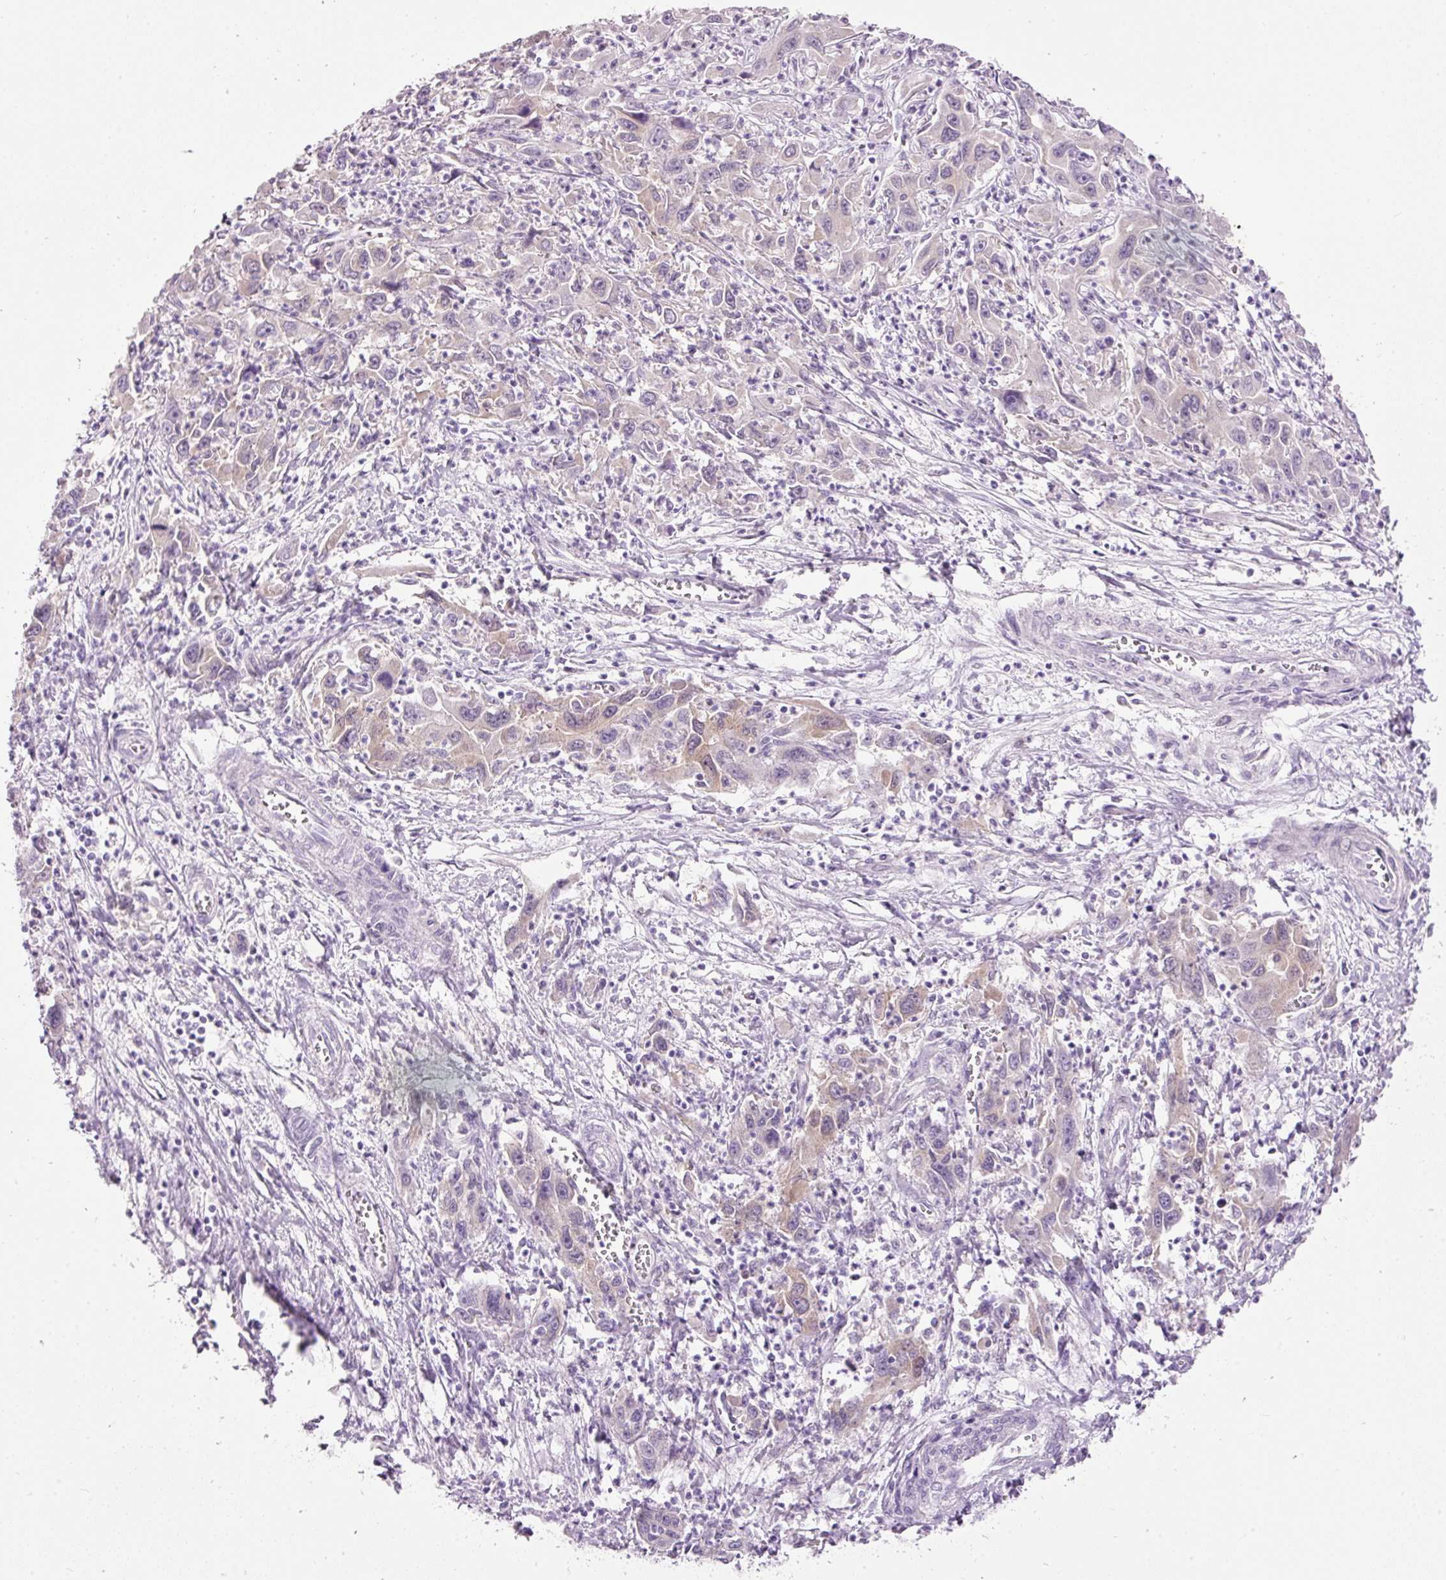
{"staining": {"intensity": "weak", "quantity": "<25%", "location": "cytoplasmic/membranous"}, "tissue": "liver cancer", "cell_type": "Tumor cells", "image_type": "cancer", "snomed": [{"axis": "morphology", "description": "Carcinoma, Hepatocellular, NOS"}, {"axis": "topography", "description": "Liver"}], "caption": "Immunohistochemical staining of human liver cancer shows no significant staining in tumor cells.", "gene": "SRC", "patient": {"sex": "male", "age": 63}}